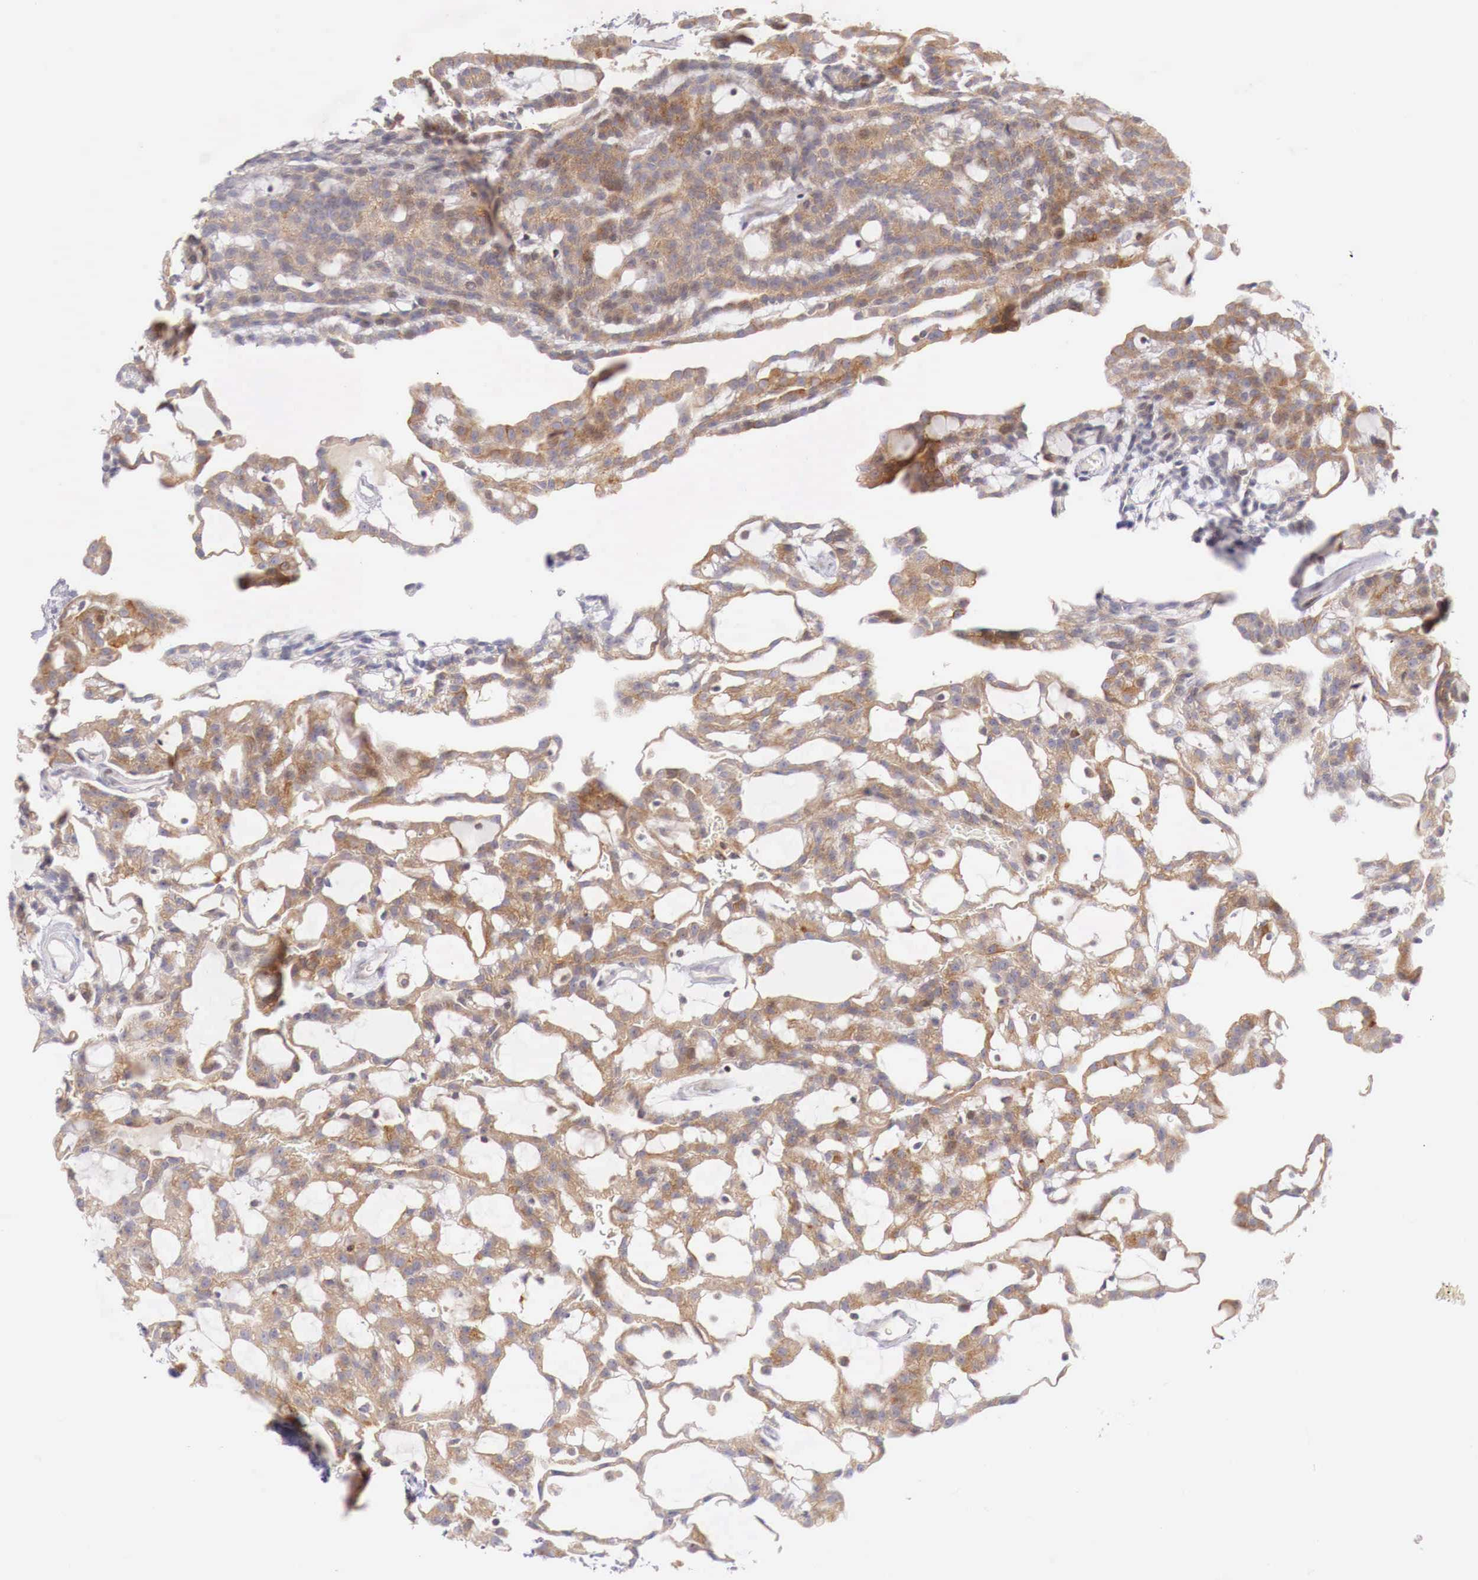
{"staining": {"intensity": "strong", "quantity": ">75%", "location": "cytoplasmic/membranous"}, "tissue": "renal cancer", "cell_type": "Tumor cells", "image_type": "cancer", "snomed": [{"axis": "morphology", "description": "Adenocarcinoma, NOS"}, {"axis": "topography", "description": "Kidney"}], "caption": "High-power microscopy captured an immunohistochemistry image of renal cancer, revealing strong cytoplasmic/membranous staining in approximately >75% of tumor cells. (DAB = brown stain, brightfield microscopy at high magnification).", "gene": "CLCN5", "patient": {"sex": "male", "age": 63}}